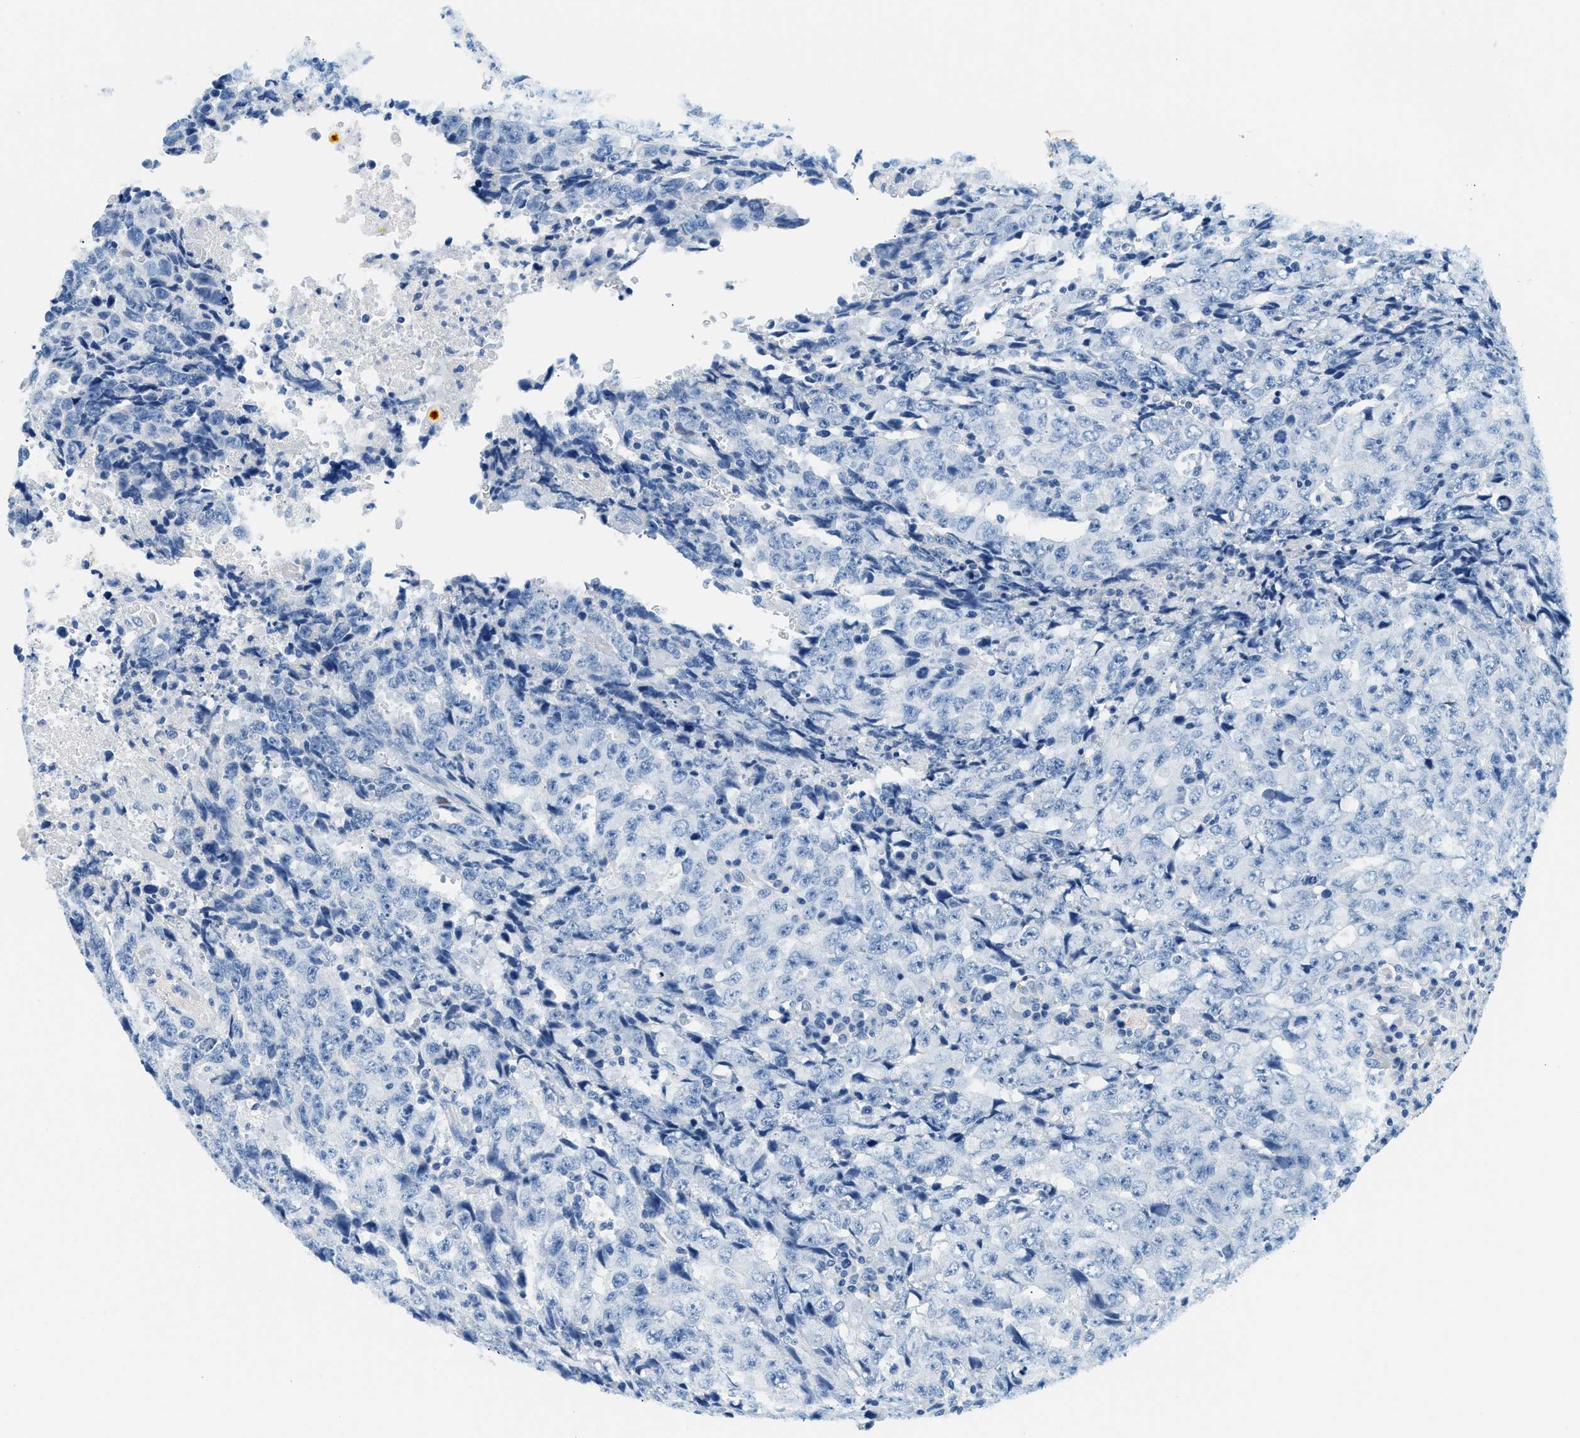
{"staining": {"intensity": "negative", "quantity": "none", "location": "none"}, "tissue": "testis cancer", "cell_type": "Tumor cells", "image_type": "cancer", "snomed": [{"axis": "morphology", "description": "Necrosis, NOS"}, {"axis": "morphology", "description": "Carcinoma, Embryonal, NOS"}, {"axis": "topography", "description": "Testis"}], "caption": "Protein analysis of testis embryonal carcinoma displays no significant staining in tumor cells.", "gene": "STXBP2", "patient": {"sex": "male", "age": 19}}